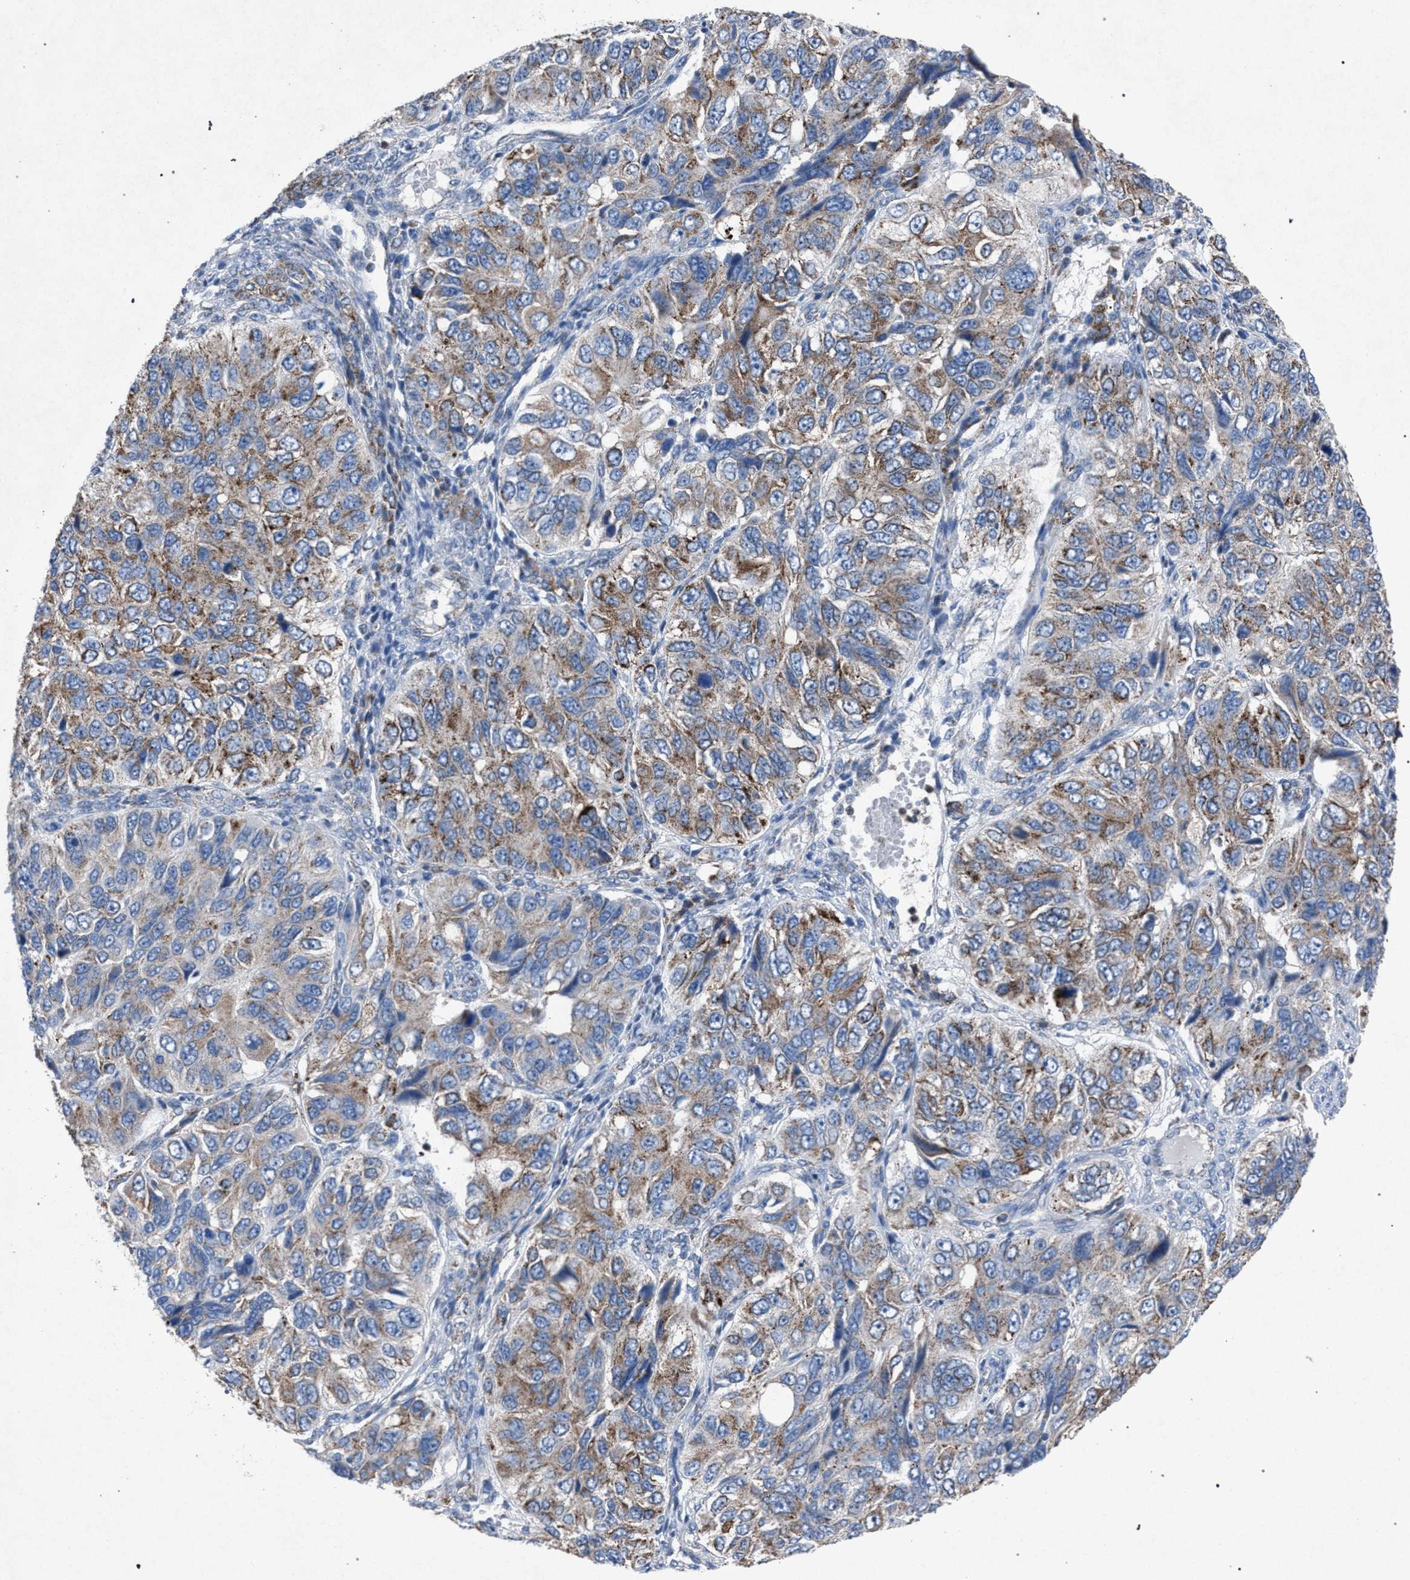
{"staining": {"intensity": "weak", "quantity": ">75%", "location": "cytoplasmic/membranous"}, "tissue": "ovarian cancer", "cell_type": "Tumor cells", "image_type": "cancer", "snomed": [{"axis": "morphology", "description": "Carcinoma, endometroid"}, {"axis": "topography", "description": "Ovary"}], "caption": "This micrograph displays ovarian cancer (endometroid carcinoma) stained with immunohistochemistry (IHC) to label a protein in brown. The cytoplasmic/membranous of tumor cells show weak positivity for the protein. Nuclei are counter-stained blue.", "gene": "HSD17B4", "patient": {"sex": "female", "age": 51}}